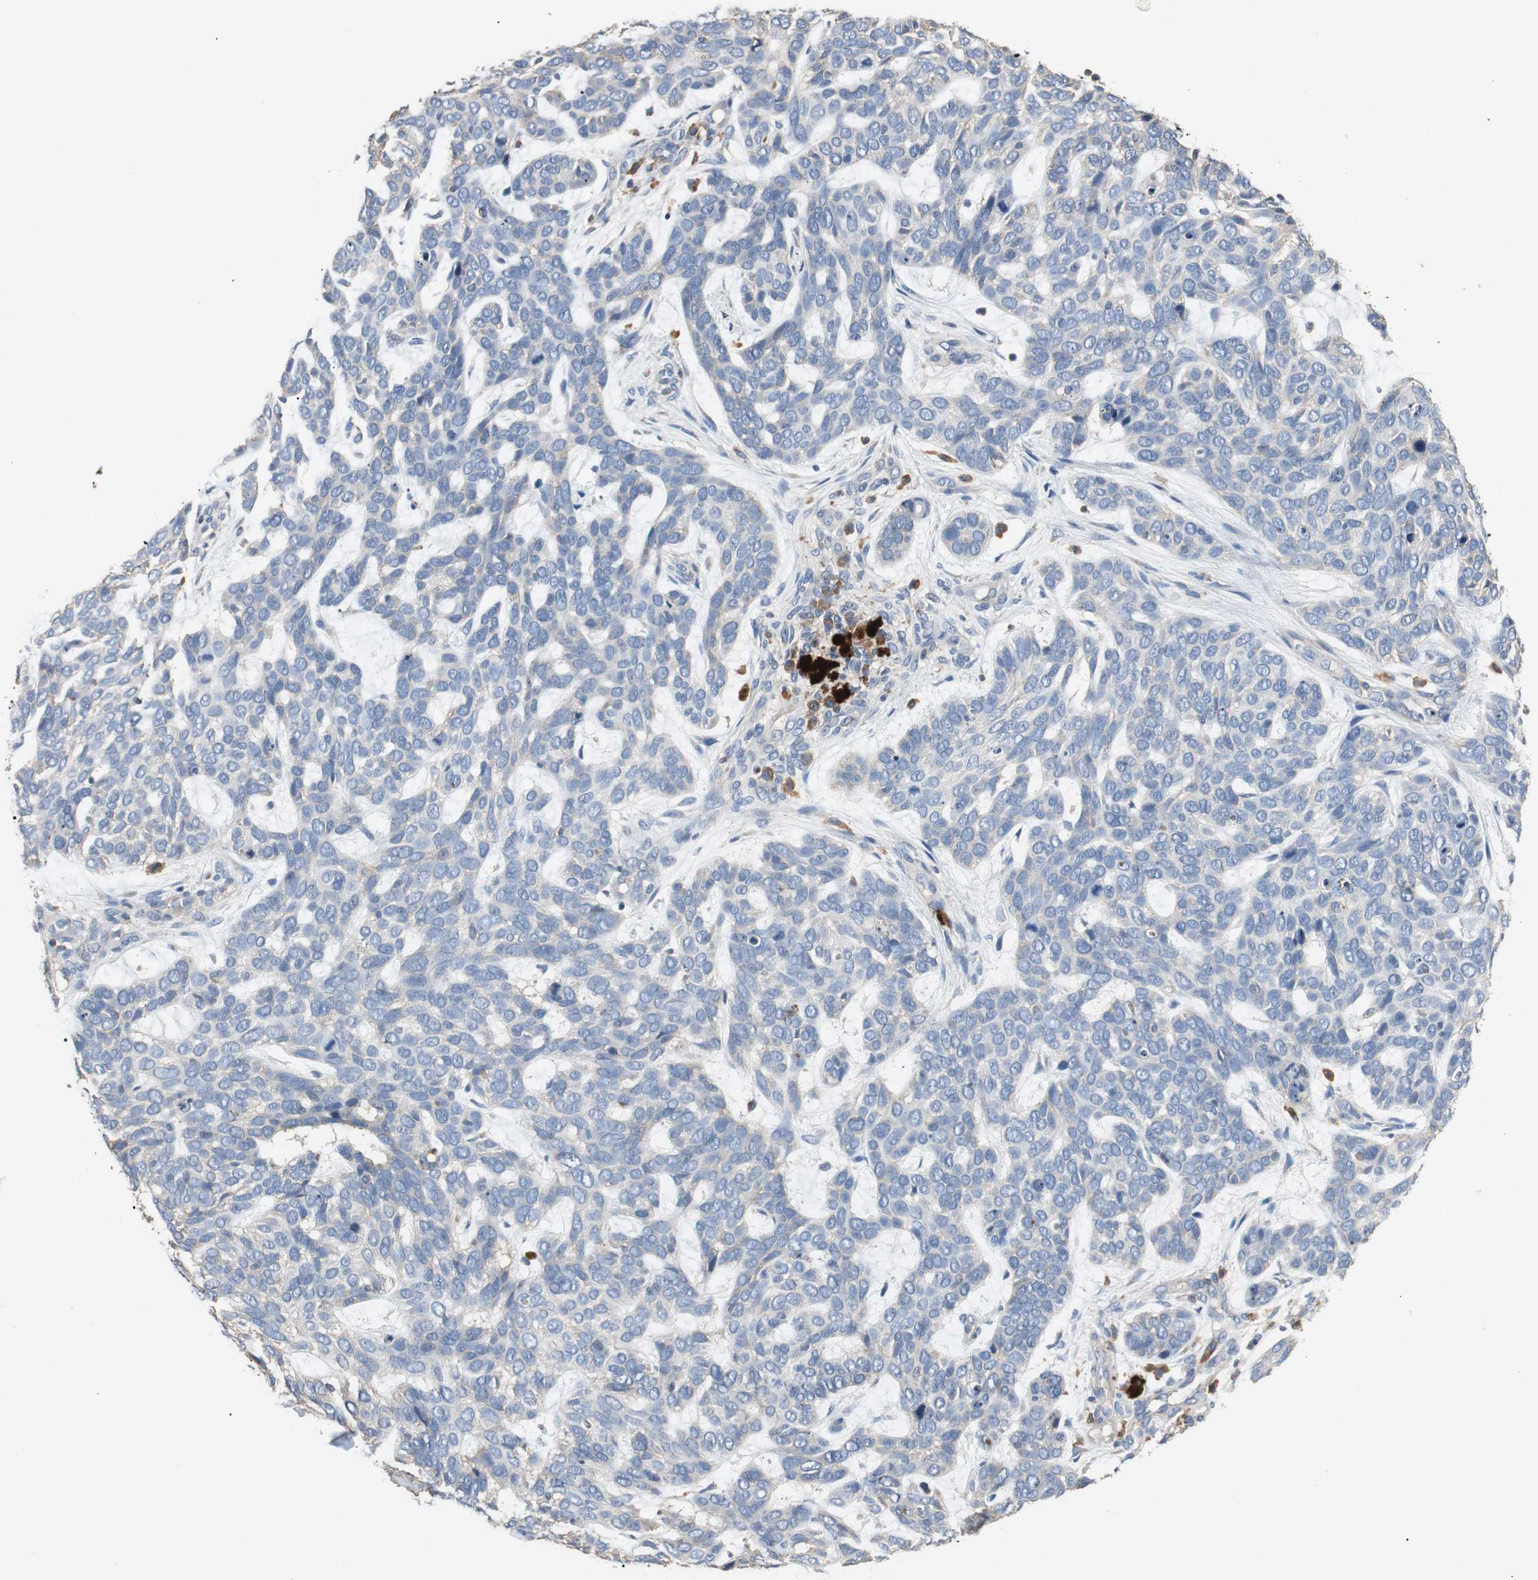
{"staining": {"intensity": "negative", "quantity": "none", "location": "none"}, "tissue": "skin cancer", "cell_type": "Tumor cells", "image_type": "cancer", "snomed": [{"axis": "morphology", "description": "Basal cell carcinoma"}, {"axis": "topography", "description": "Skin"}], "caption": "Tumor cells are negative for brown protein staining in basal cell carcinoma (skin).", "gene": "TNFRSF14", "patient": {"sex": "male", "age": 87}}